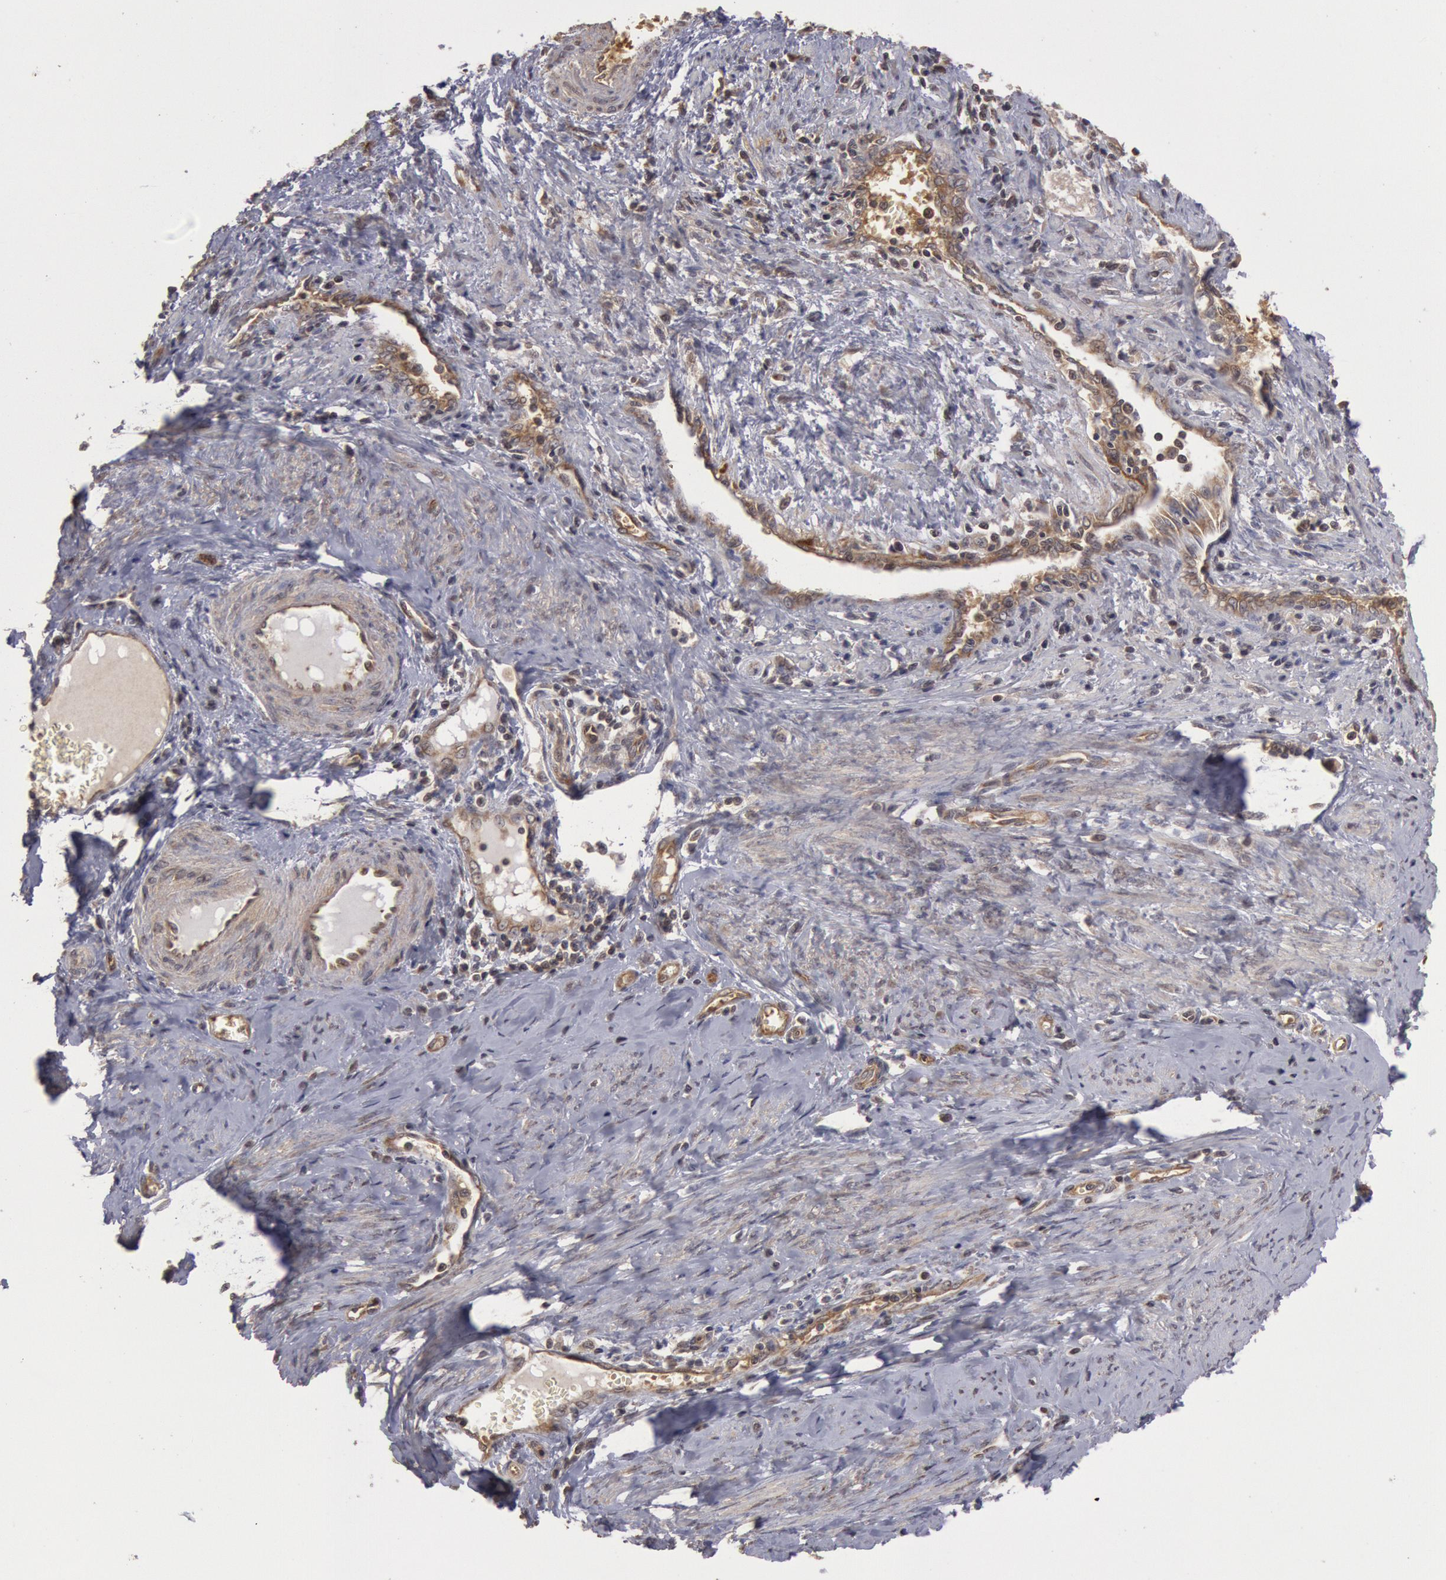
{"staining": {"intensity": "moderate", "quantity": ">75%", "location": "cytoplasmic/membranous"}, "tissue": "cervical cancer", "cell_type": "Tumor cells", "image_type": "cancer", "snomed": [{"axis": "morphology", "description": "Normal tissue, NOS"}, {"axis": "morphology", "description": "Adenocarcinoma, NOS"}, {"axis": "topography", "description": "Cervix"}], "caption": "A brown stain labels moderate cytoplasmic/membranous expression of a protein in human cervical adenocarcinoma tumor cells.", "gene": "USP14", "patient": {"sex": "female", "age": 34}}